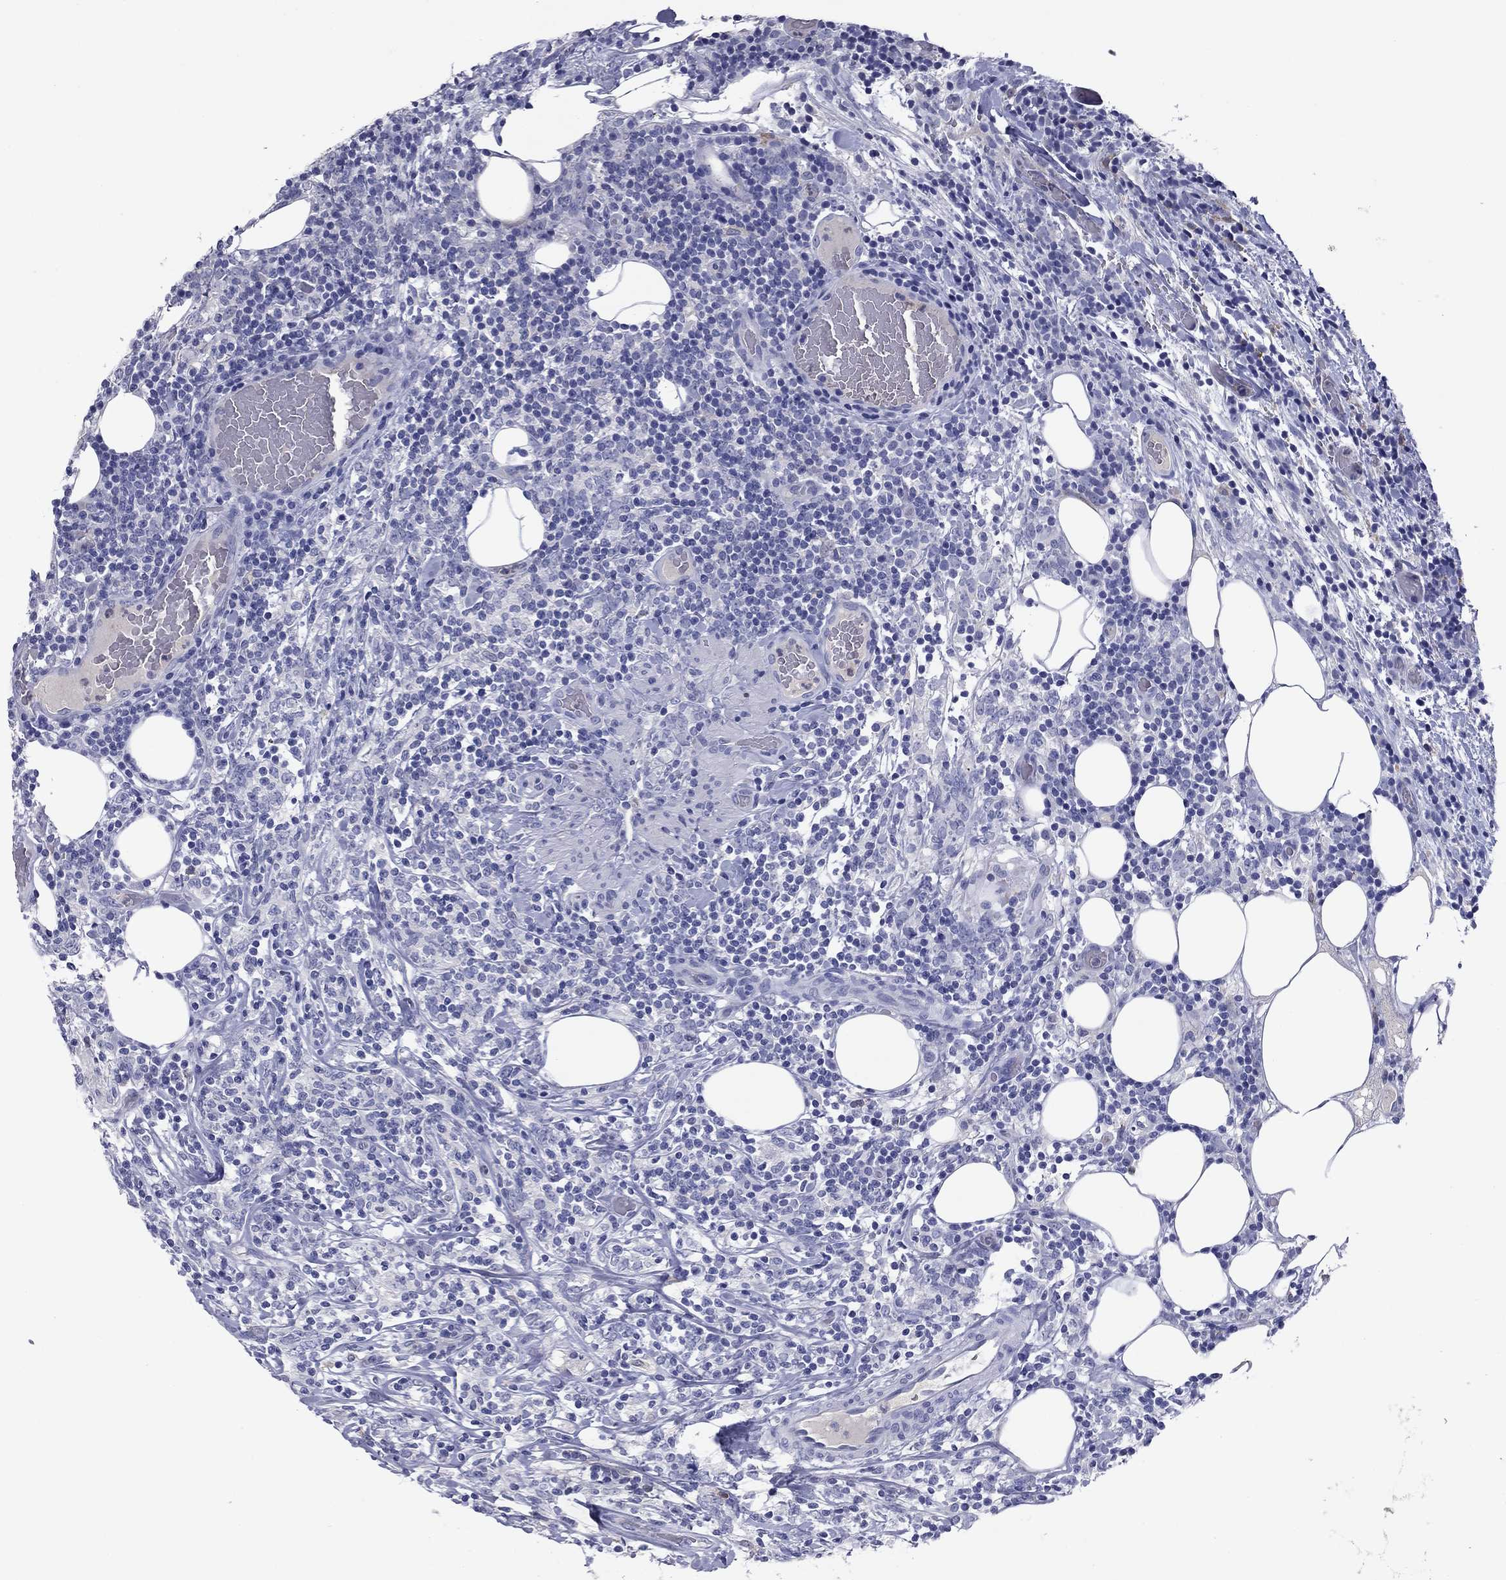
{"staining": {"intensity": "negative", "quantity": "none", "location": "none"}, "tissue": "lymphoma", "cell_type": "Tumor cells", "image_type": "cancer", "snomed": [{"axis": "morphology", "description": "Malignant lymphoma, non-Hodgkin's type, High grade"}, {"axis": "topography", "description": "Lymph node"}], "caption": "IHC of human lymphoma exhibits no positivity in tumor cells.", "gene": "CFAP119", "patient": {"sex": "female", "age": 84}}